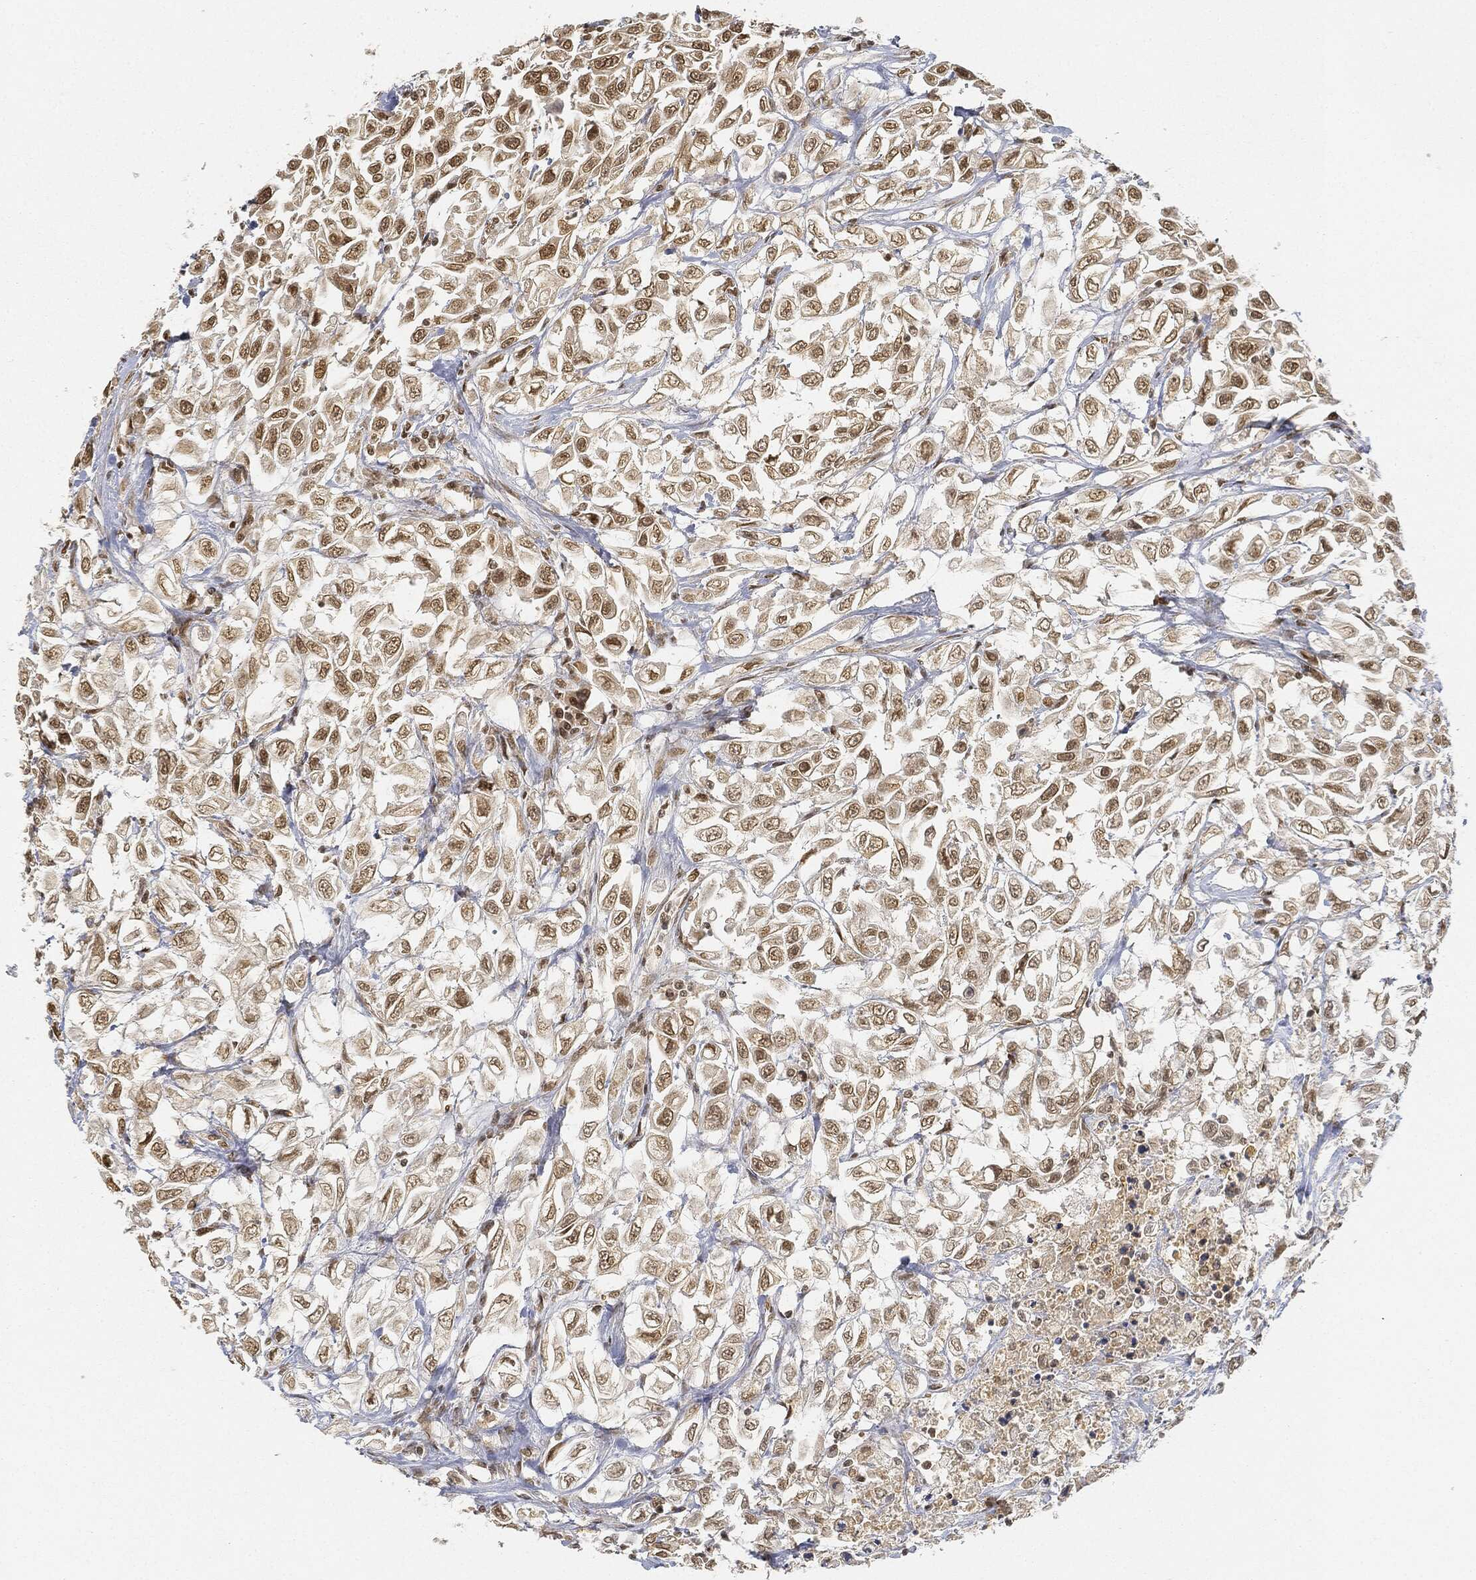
{"staining": {"intensity": "moderate", "quantity": "25%-75%", "location": "nuclear"}, "tissue": "urothelial cancer", "cell_type": "Tumor cells", "image_type": "cancer", "snomed": [{"axis": "morphology", "description": "Urothelial carcinoma, High grade"}, {"axis": "topography", "description": "Urinary bladder"}], "caption": "The micrograph shows a brown stain indicating the presence of a protein in the nuclear of tumor cells in urothelial cancer. The protein of interest is stained brown, and the nuclei are stained in blue (DAB (3,3'-diaminobenzidine) IHC with brightfield microscopy, high magnification).", "gene": "CIB1", "patient": {"sex": "female", "age": 56}}